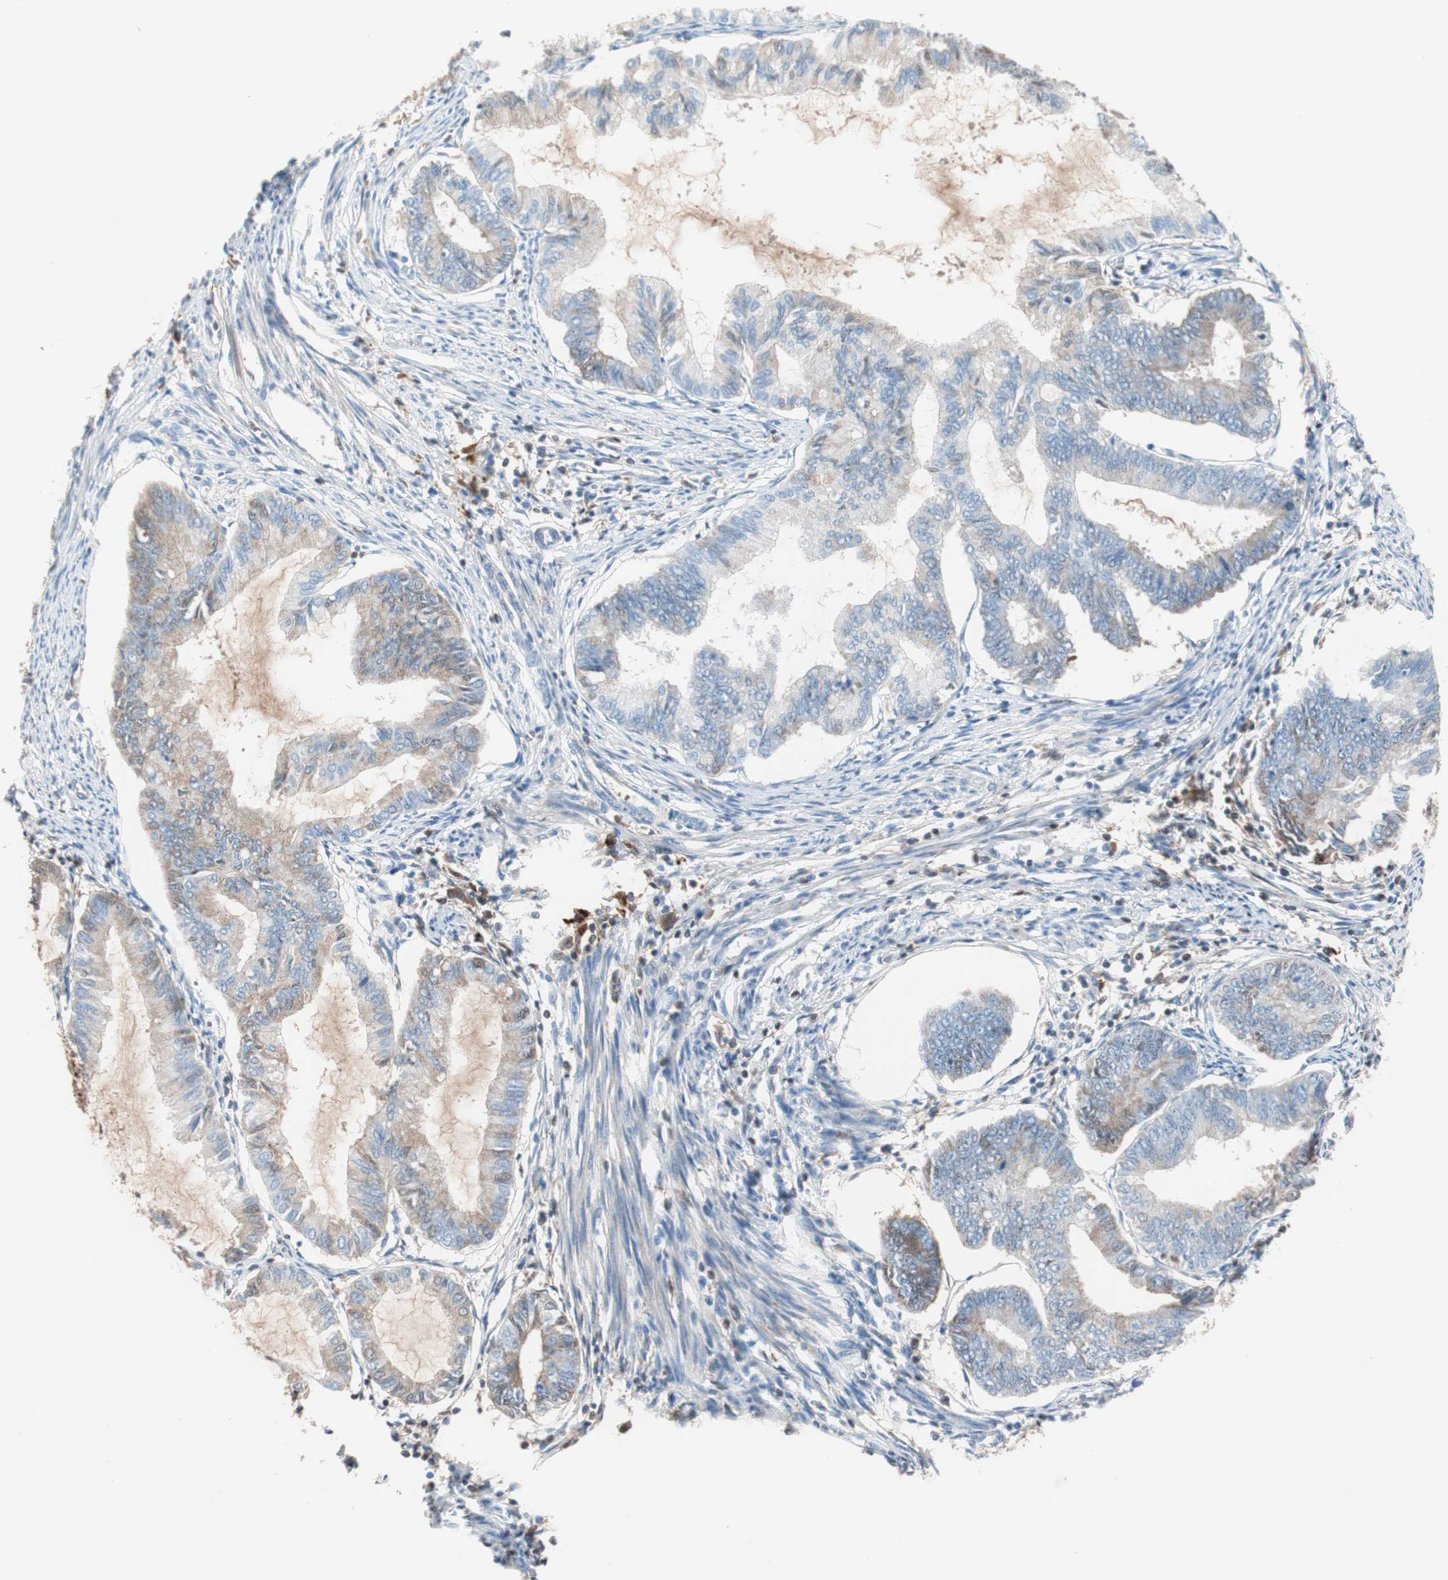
{"staining": {"intensity": "weak", "quantity": "<25%", "location": "cytoplasmic/membranous"}, "tissue": "endometrial cancer", "cell_type": "Tumor cells", "image_type": "cancer", "snomed": [{"axis": "morphology", "description": "Adenocarcinoma, NOS"}, {"axis": "topography", "description": "Endometrium"}], "caption": "The image displays no staining of tumor cells in adenocarcinoma (endometrial).", "gene": "RBP4", "patient": {"sex": "female", "age": 86}}